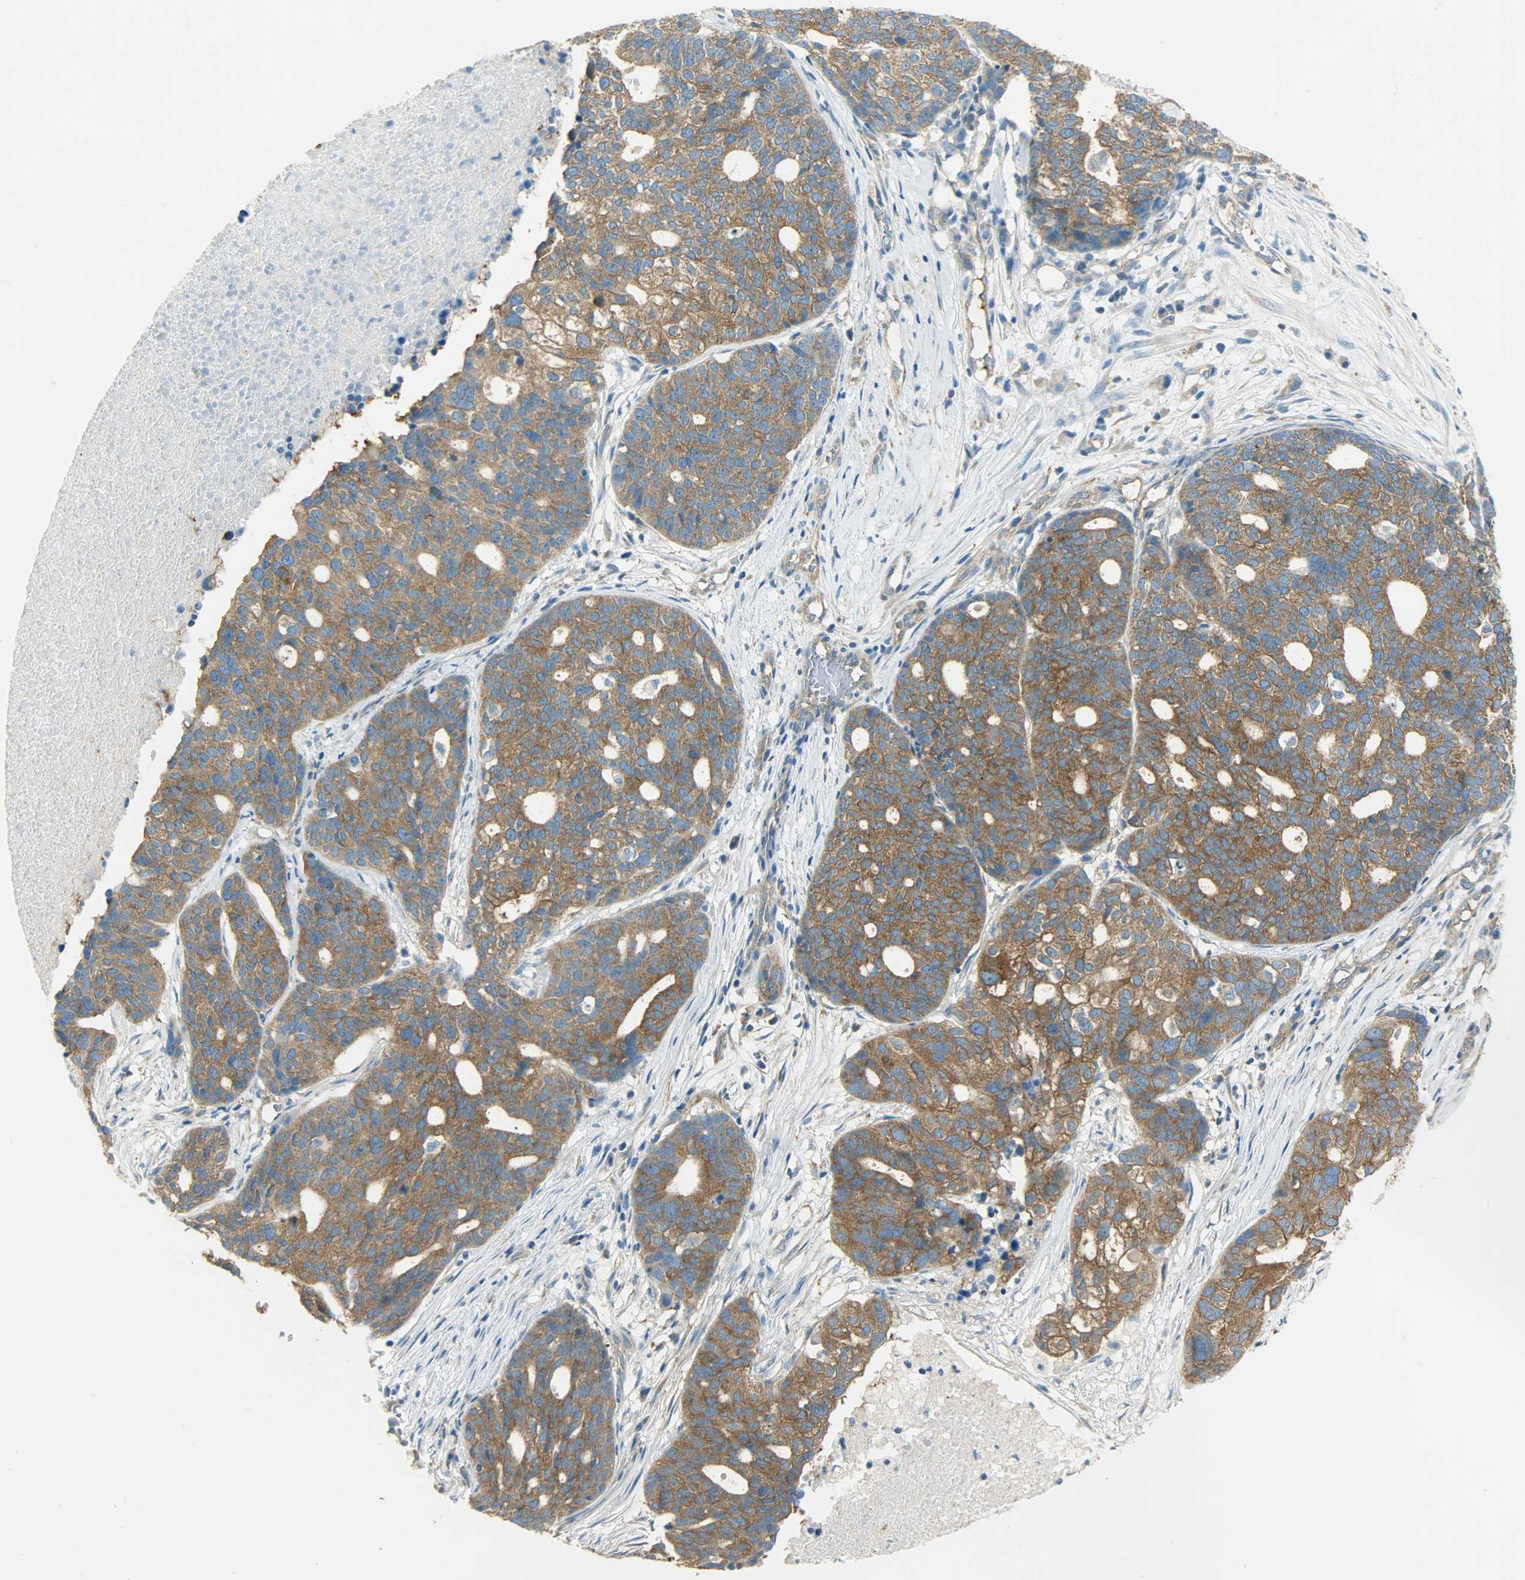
{"staining": {"intensity": "moderate", "quantity": ">75%", "location": "cytoplasmic/membranous"}, "tissue": "ovarian cancer", "cell_type": "Tumor cells", "image_type": "cancer", "snomed": [{"axis": "morphology", "description": "Cystadenocarcinoma, serous, NOS"}, {"axis": "topography", "description": "Ovary"}], "caption": "A histopathology image showing moderate cytoplasmic/membranous positivity in about >75% of tumor cells in ovarian cancer, as visualized by brown immunohistochemical staining.", "gene": "TSC22D2", "patient": {"sex": "female", "age": 59}}